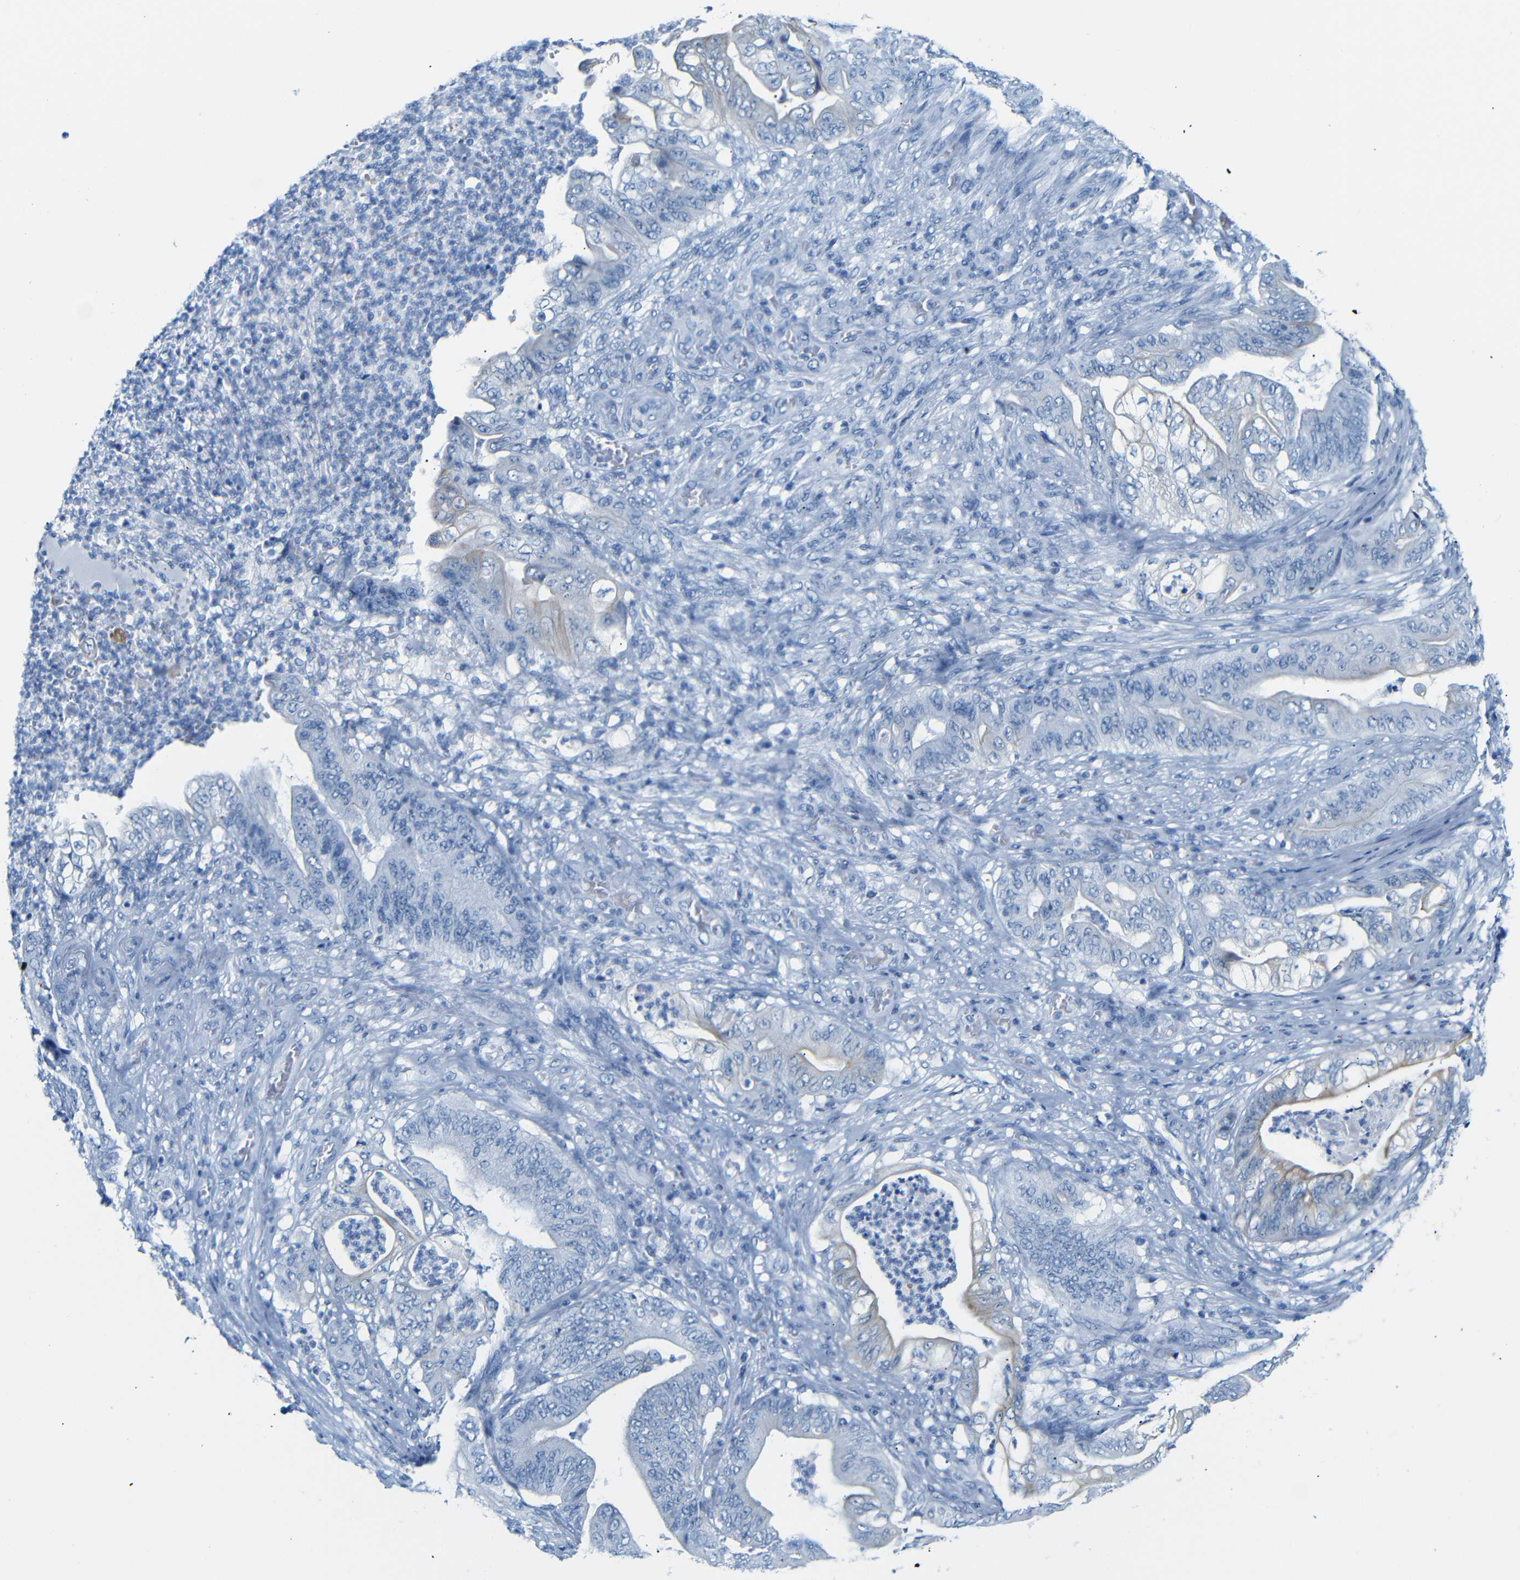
{"staining": {"intensity": "negative", "quantity": "none", "location": "none"}, "tissue": "stomach cancer", "cell_type": "Tumor cells", "image_type": "cancer", "snomed": [{"axis": "morphology", "description": "Adenocarcinoma, NOS"}, {"axis": "topography", "description": "Stomach"}], "caption": "Stomach cancer was stained to show a protein in brown. There is no significant expression in tumor cells. Brightfield microscopy of IHC stained with DAB (brown) and hematoxylin (blue), captured at high magnification.", "gene": "DYNAP", "patient": {"sex": "female", "age": 73}}